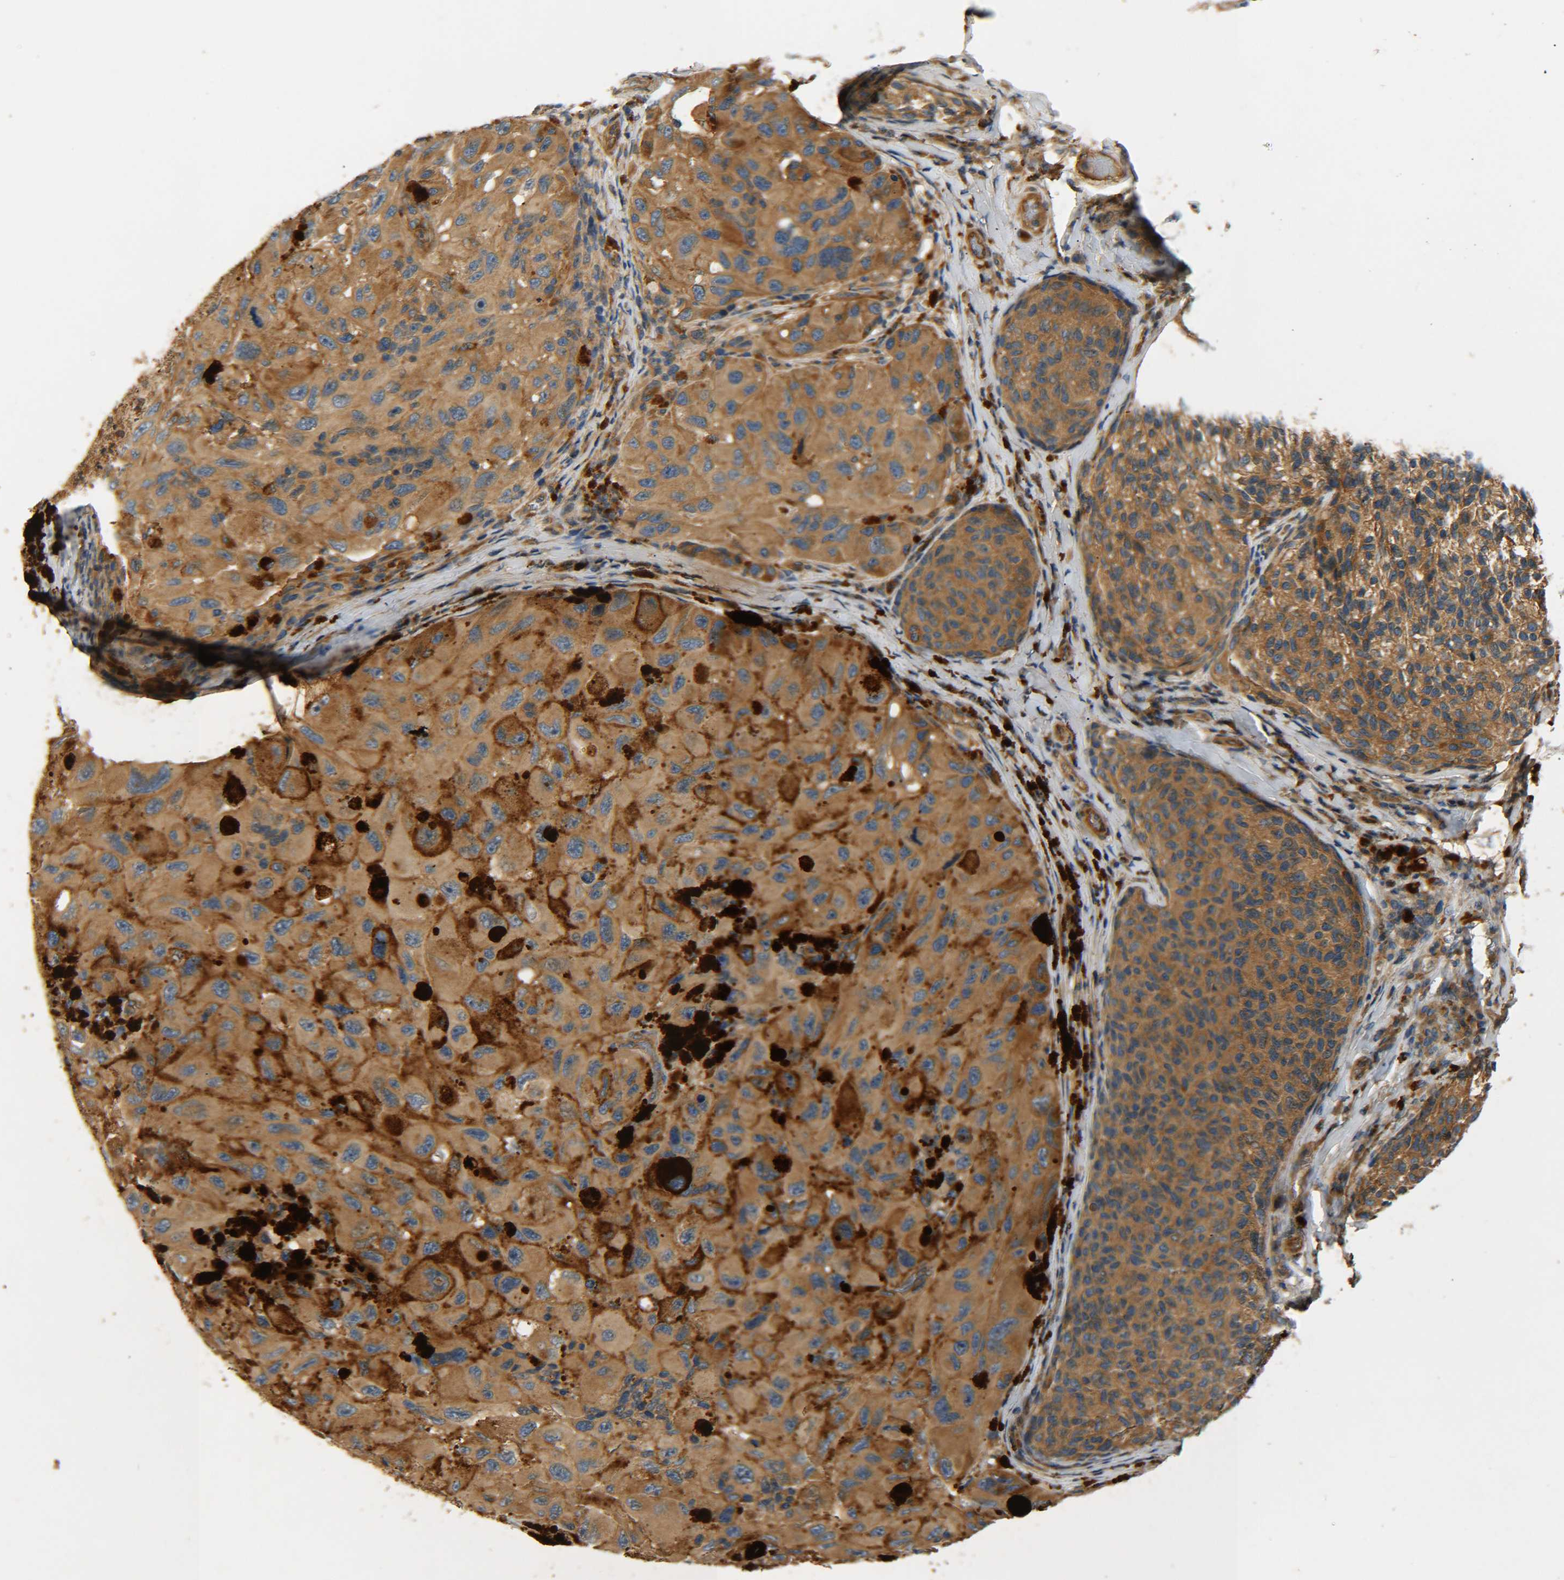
{"staining": {"intensity": "moderate", "quantity": ">75%", "location": "cytoplasmic/membranous"}, "tissue": "melanoma", "cell_type": "Tumor cells", "image_type": "cancer", "snomed": [{"axis": "morphology", "description": "Malignant melanoma, NOS"}, {"axis": "topography", "description": "Skin"}], "caption": "Approximately >75% of tumor cells in malignant melanoma show moderate cytoplasmic/membranous protein positivity as visualized by brown immunohistochemical staining.", "gene": "LRCH3", "patient": {"sex": "female", "age": 73}}